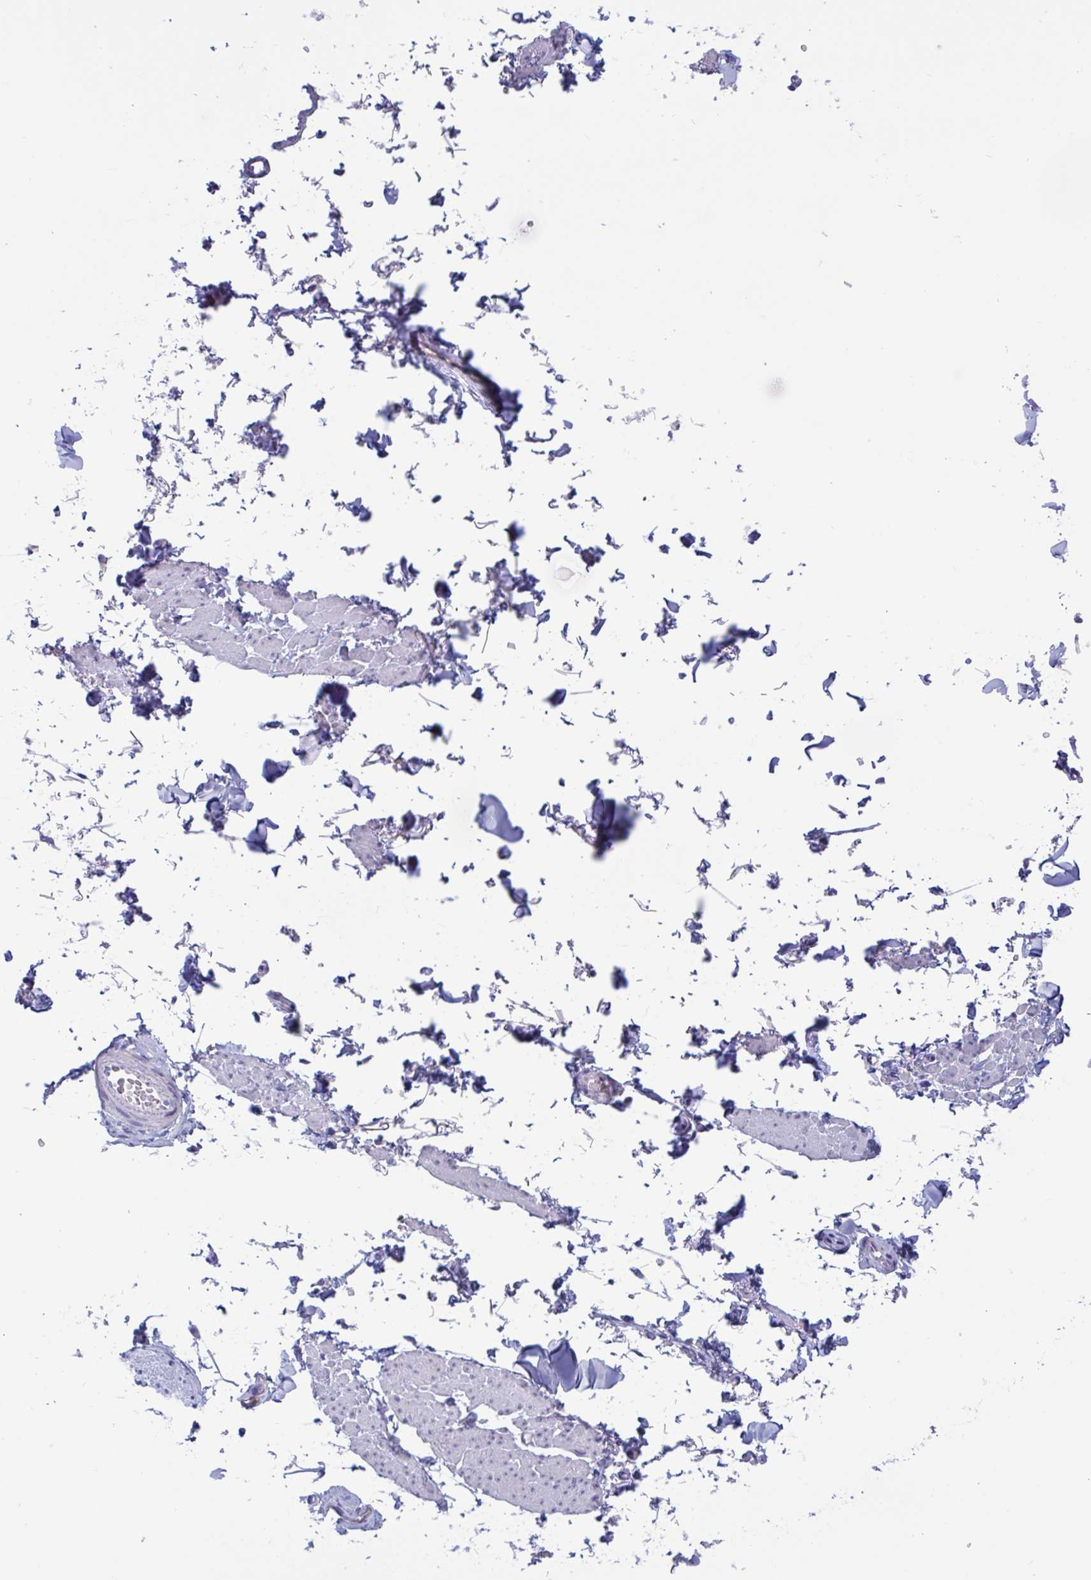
{"staining": {"intensity": "negative", "quantity": "none", "location": "none"}, "tissue": "adipose tissue", "cell_type": "Adipocytes", "image_type": "normal", "snomed": [{"axis": "morphology", "description": "Normal tissue, NOS"}, {"axis": "topography", "description": "Vulva"}, {"axis": "topography", "description": "Peripheral nerve tissue"}], "caption": "Immunohistochemical staining of normal adipose tissue demonstrates no significant positivity in adipocytes. (DAB (3,3'-diaminobenzidine) IHC with hematoxylin counter stain).", "gene": "OXLD1", "patient": {"sex": "female", "age": 66}}